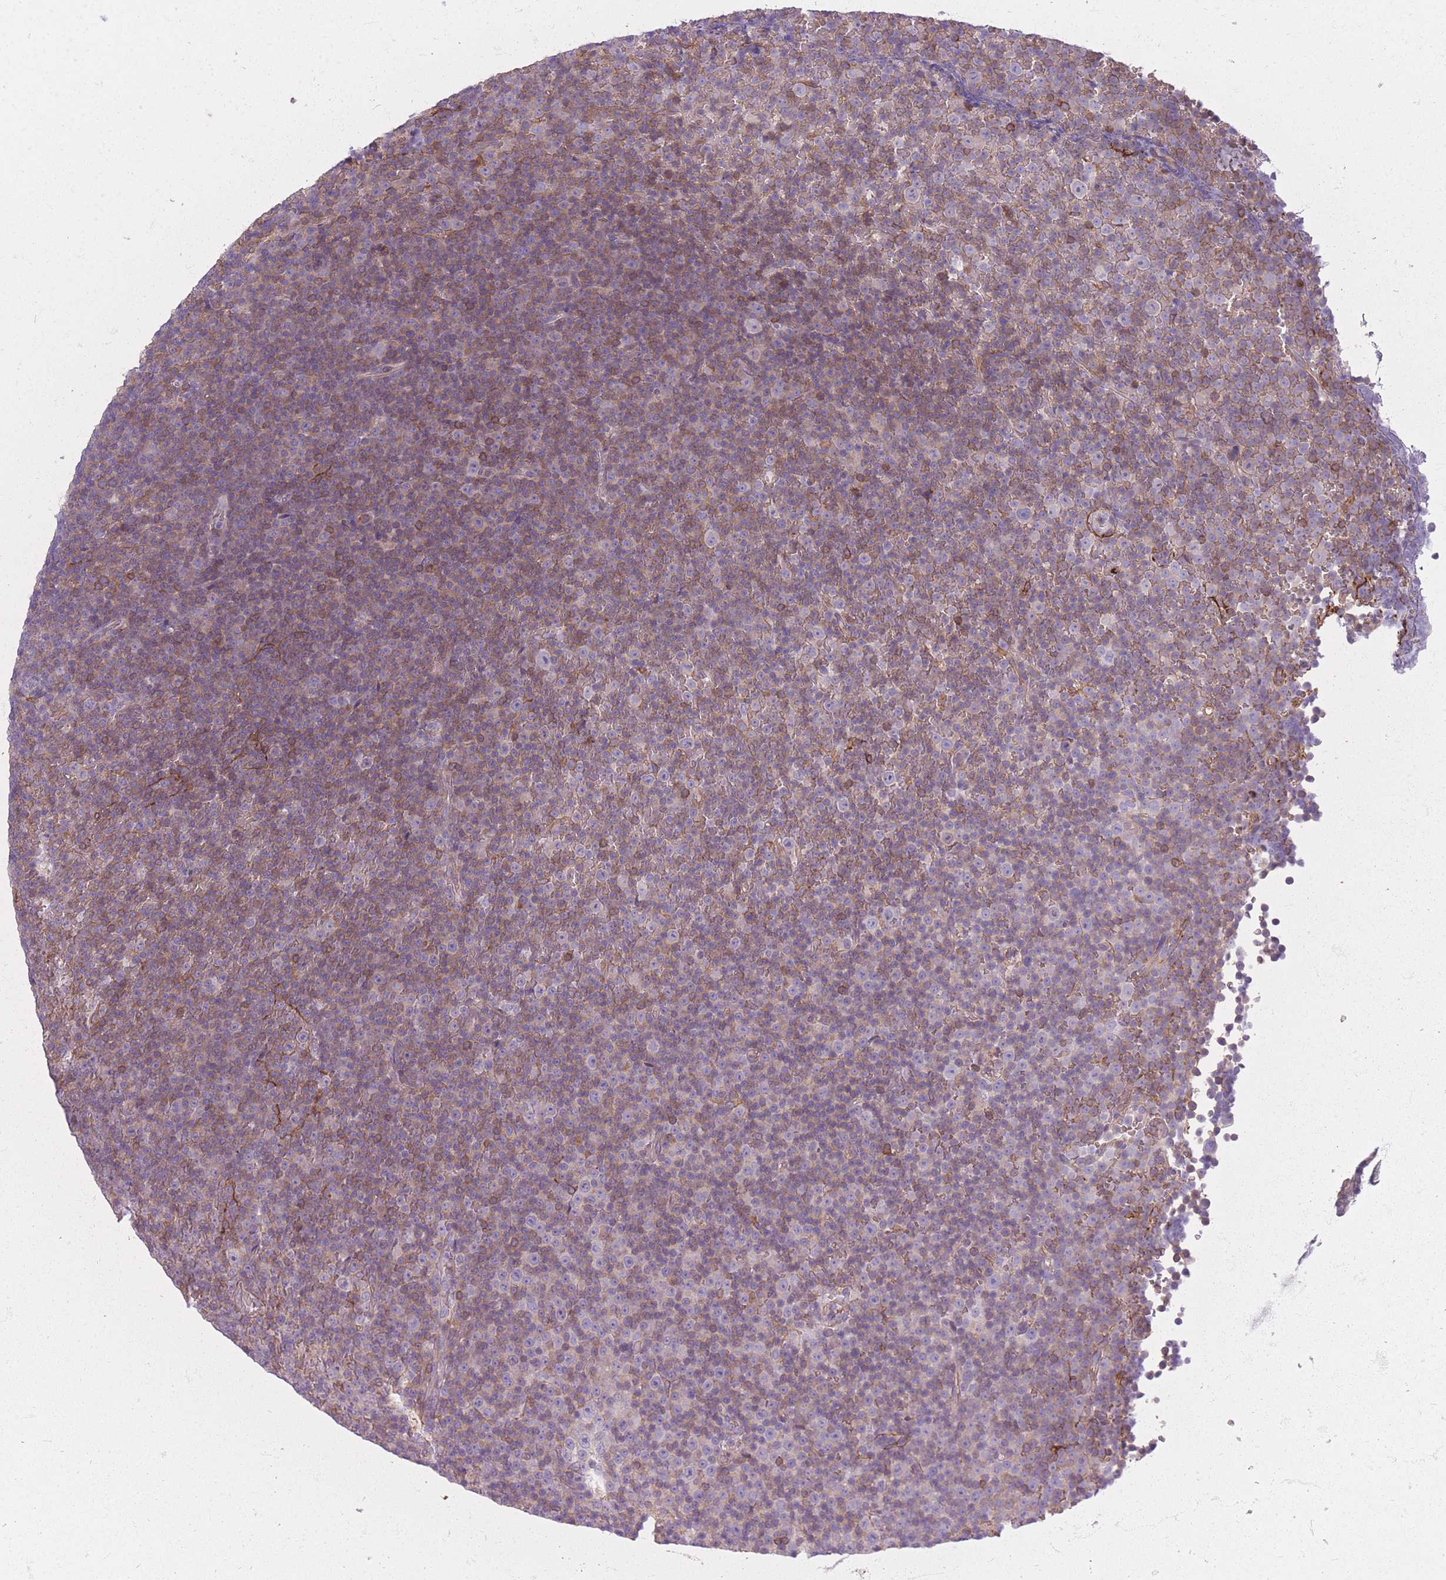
{"staining": {"intensity": "weak", "quantity": "25%-75%", "location": "cytoplasmic/membranous"}, "tissue": "lymphoma", "cell_type": "Tumor cells", "image_type": "cancer", "snomed": [{"axis": "morphology", "description": "Malignant lymphoma, non-Hodgkin's type, Low grade"}, {"axis": "topography", "description": "Lymph node"}], "caption": "Tumor cells show low levels of weak cytoplasmic/membranous positivity in approximately 25%-75% of cells in lymphoma. (DAB IHC, brown staining for protein, blue staining for nuclei).", "gene": "ADD1", "patient": {"sex": "female", "age": 67}}